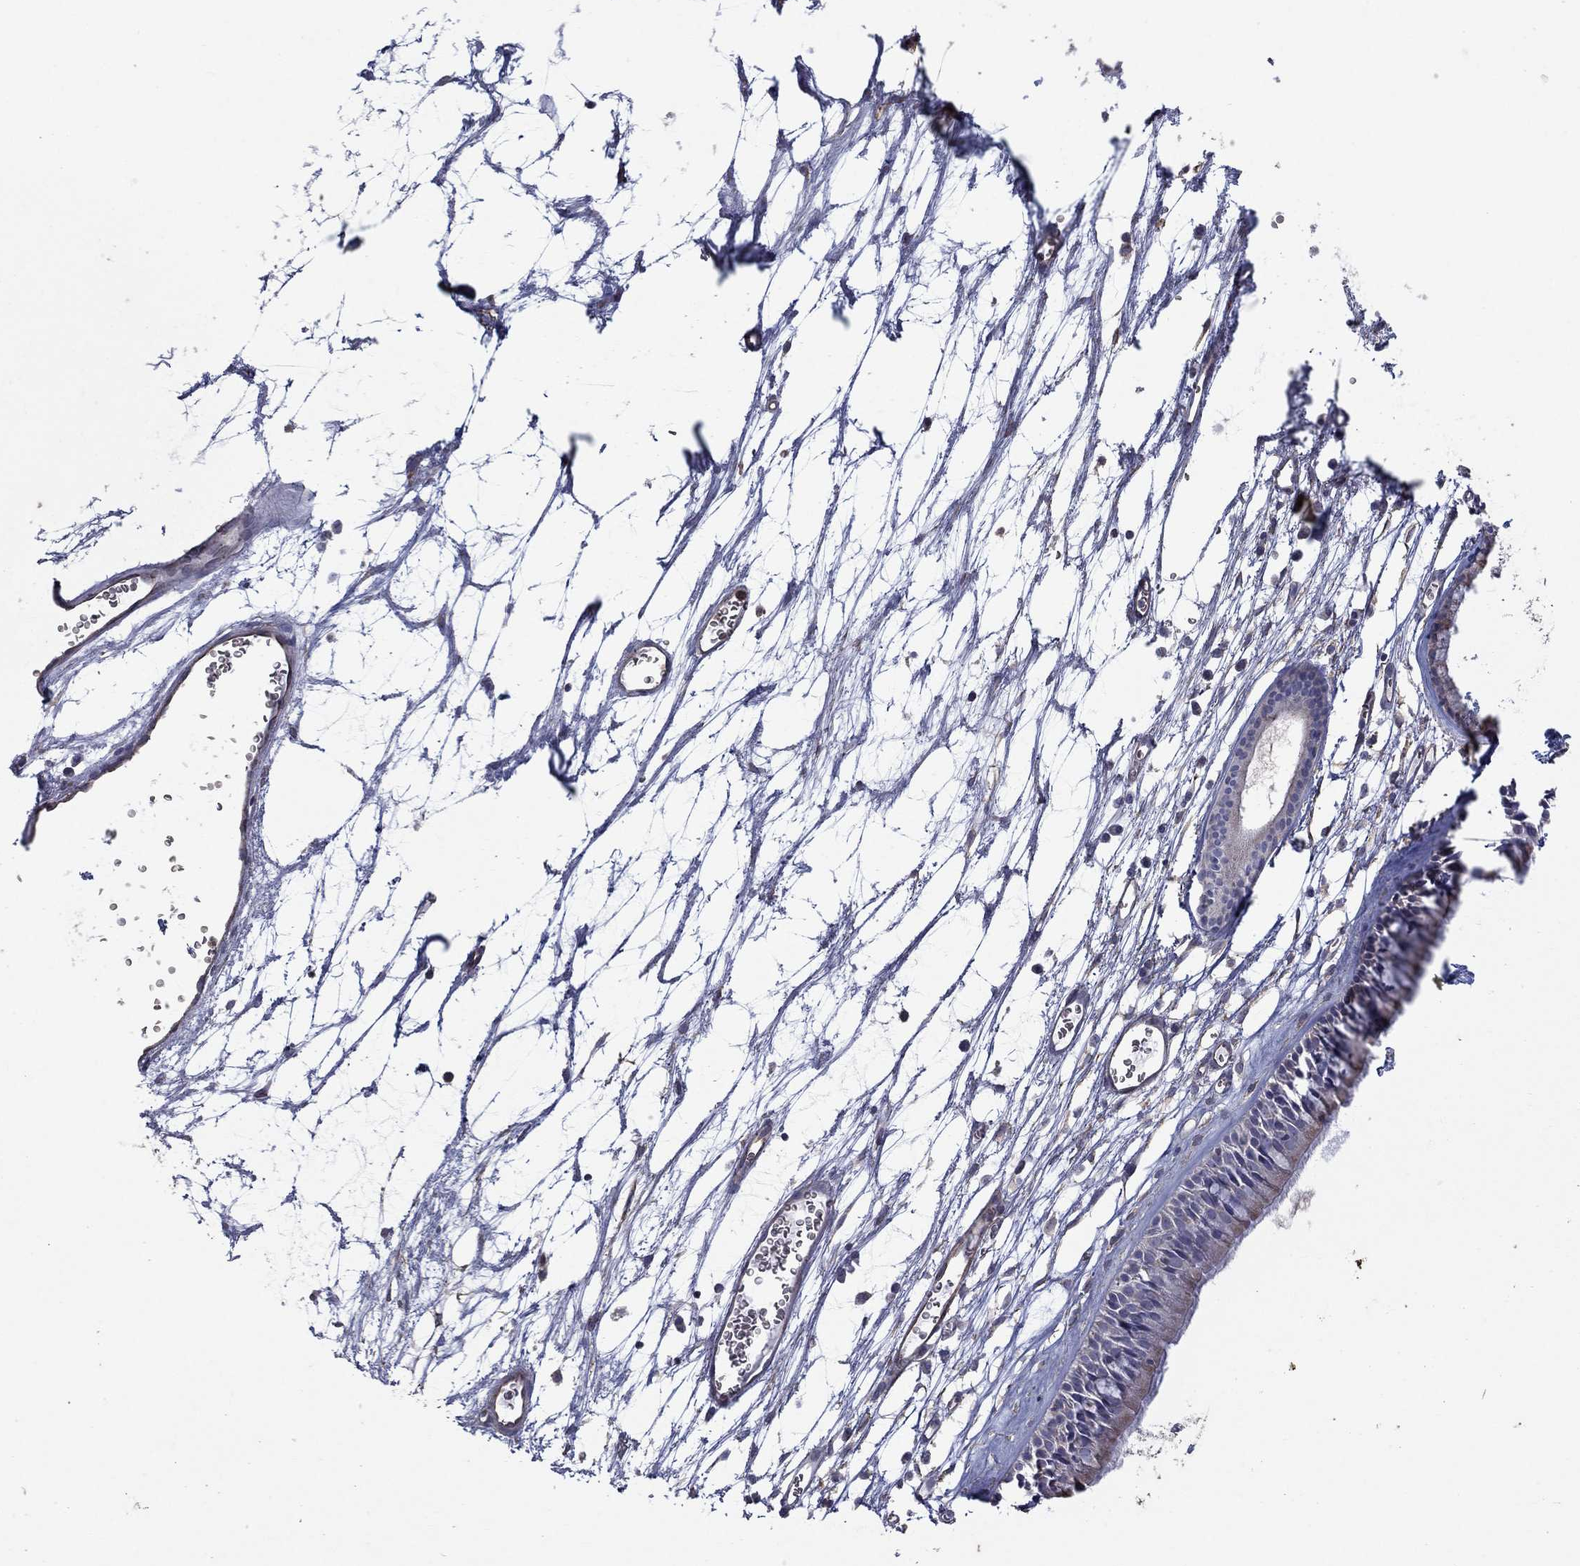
{"staining": {"intensity": "negative", "quantity": "none", "location": "none"}, "tissue": "nasopharynx", "cell_type": "Respiratory epithelial cells", "image_type": "normal", "snomed": [{"axis": "morphology", "description": "Normal tissue, NOS"}, {"axis": "topography", "description": "Nasopharynx"}], "caption": "This is an immunohistochemistry histopathology image of normal human nasopharynx. There is no positivity in respiratory epithelial cells.", "gene": "CAMKK2", "patient": {"sex": "male", "age": 69}}